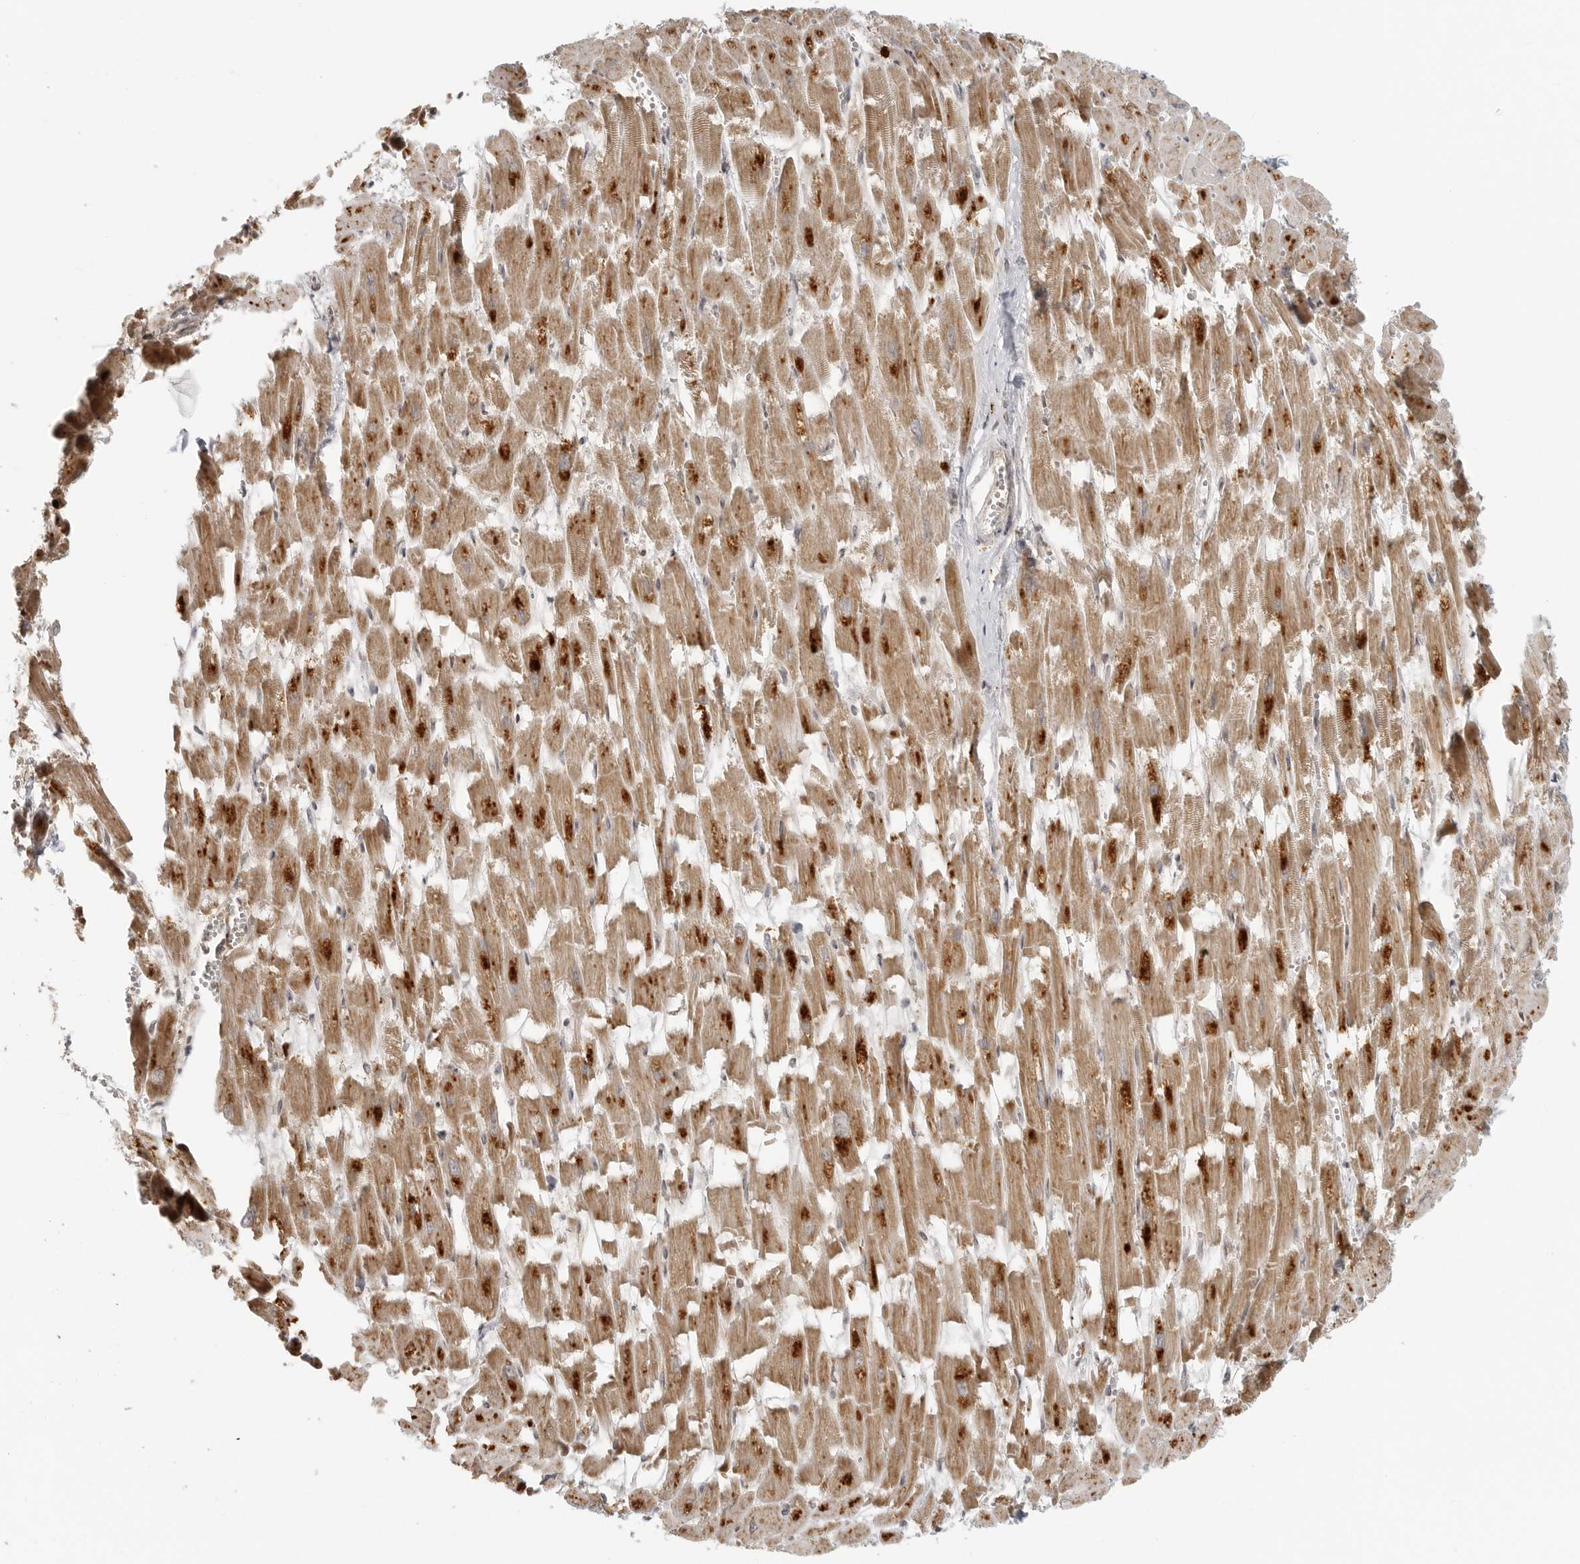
{"staining": {"intensity": "strong", "quantity": ">75%", "location": "cytoplasmic/membranous"}, "tissue": "heart muscle", "cell_type": "Cardiomyocytes", "image_type": "normal", "snomed": [{"axis": "morphology", "description": "Normal tissue, NOS"}, {"axis": "topography", "description": "Heart"}], "caption": "Immunohistochemical staining of unremarkable heart muscle reveals strong cytoplasmic/membranous protein expression in approximately >75% of cardiomyocytes.", "gene": "COPA", "patient": {"sex": "male", "age": 54}}